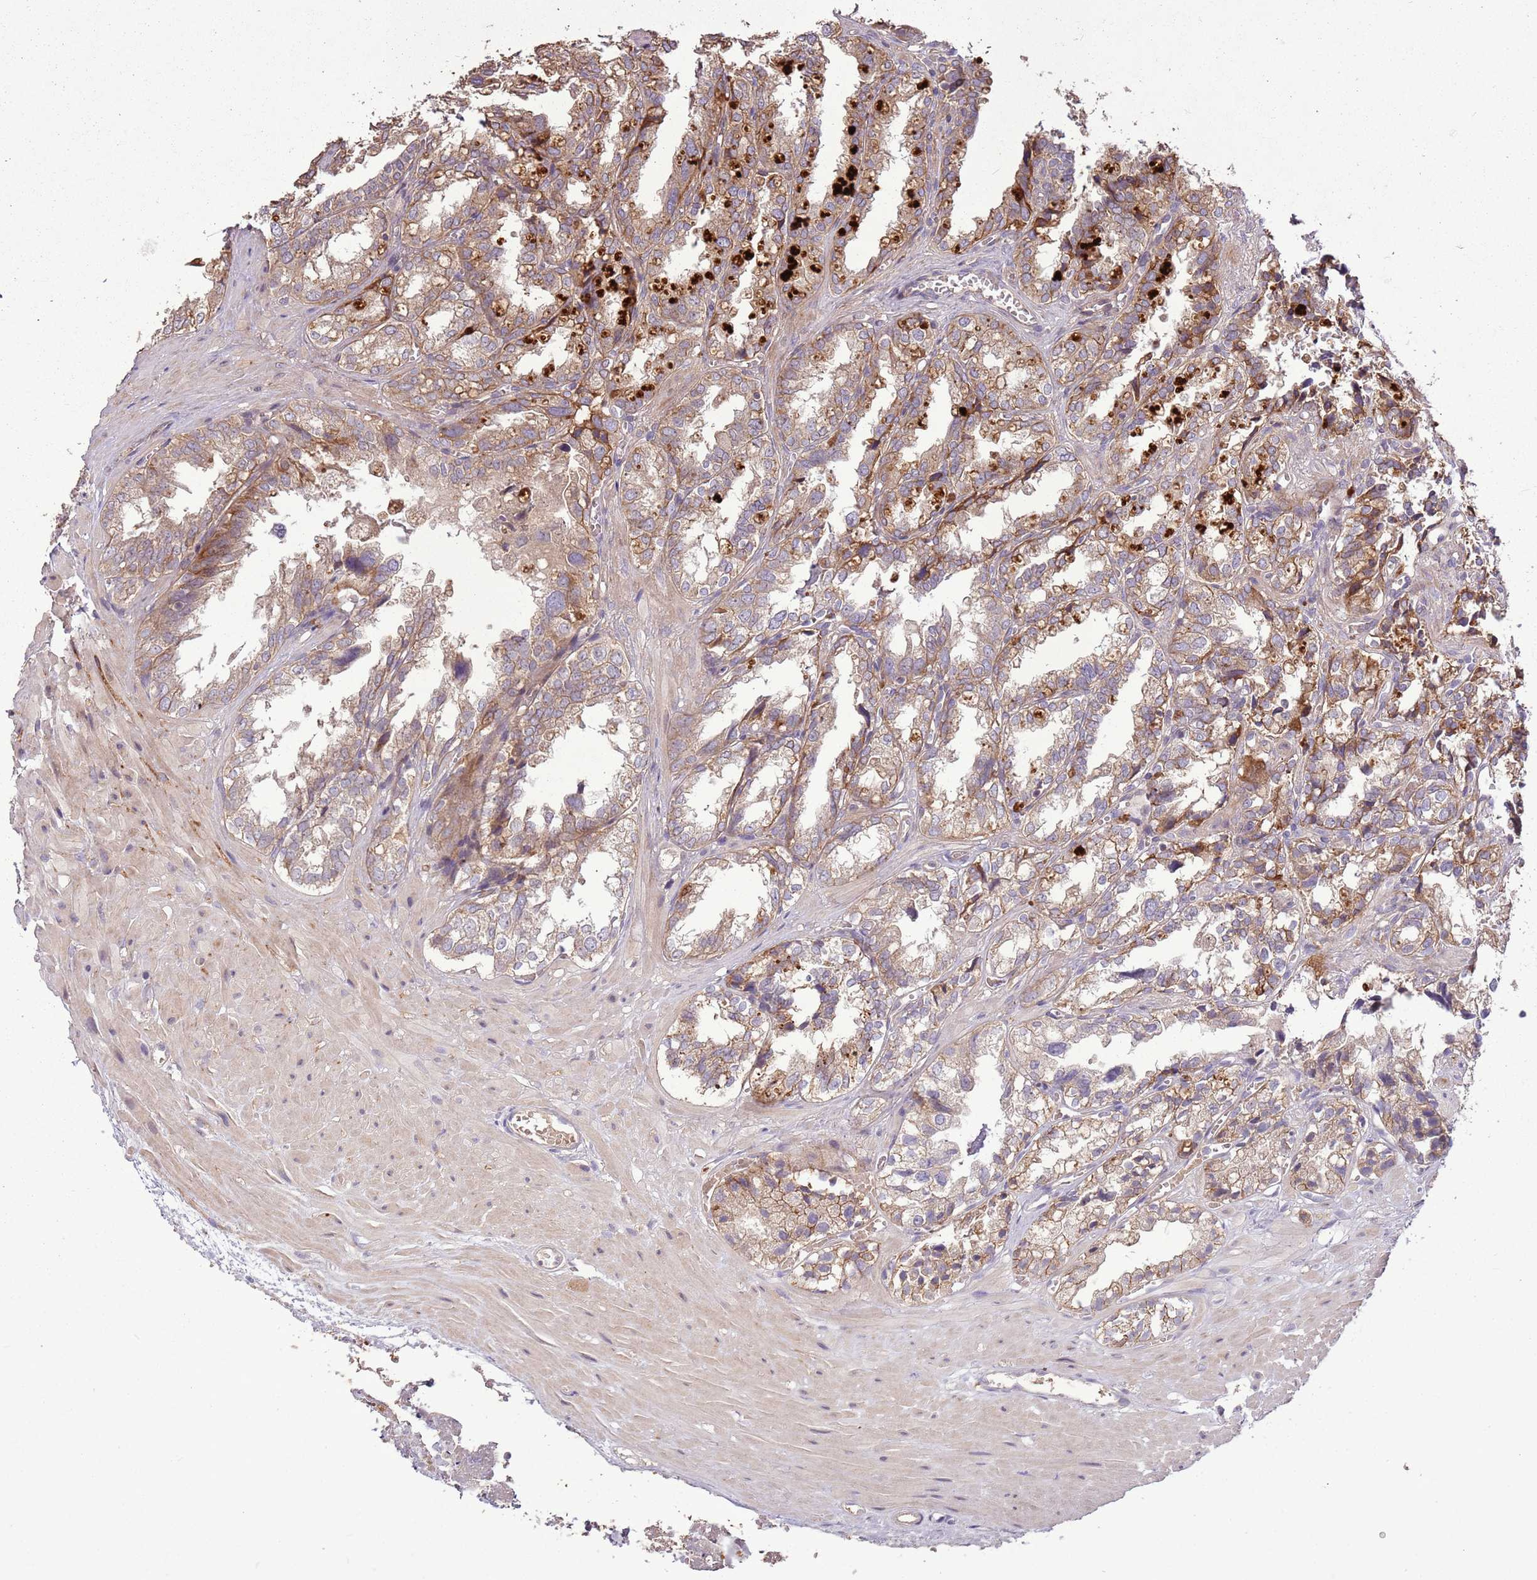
{"staining": {"intensity": "moderate", "quantity": ">75%", "location": "cytoplasmic/membranous"}, "tissue": "seminal vesicle", "cell_type": "Glandular cells", "image_type": "normal", "snomed": [{"axis": "morphology", "description": "Normal tissue, NOS"}, {"axis": "topography", "description": "Prostate"}, {"axis": "topography", "description": "Seminal veicle"}], "caption": "This image demonstrates IHC staining of unremarkable human seminal vesicle, with medium moderate cytoplasmic/membranous staining in approximately >75% of glandular cells.", "gene": "ANKRD24", "patient": {"sex": "male", "age": 51}}